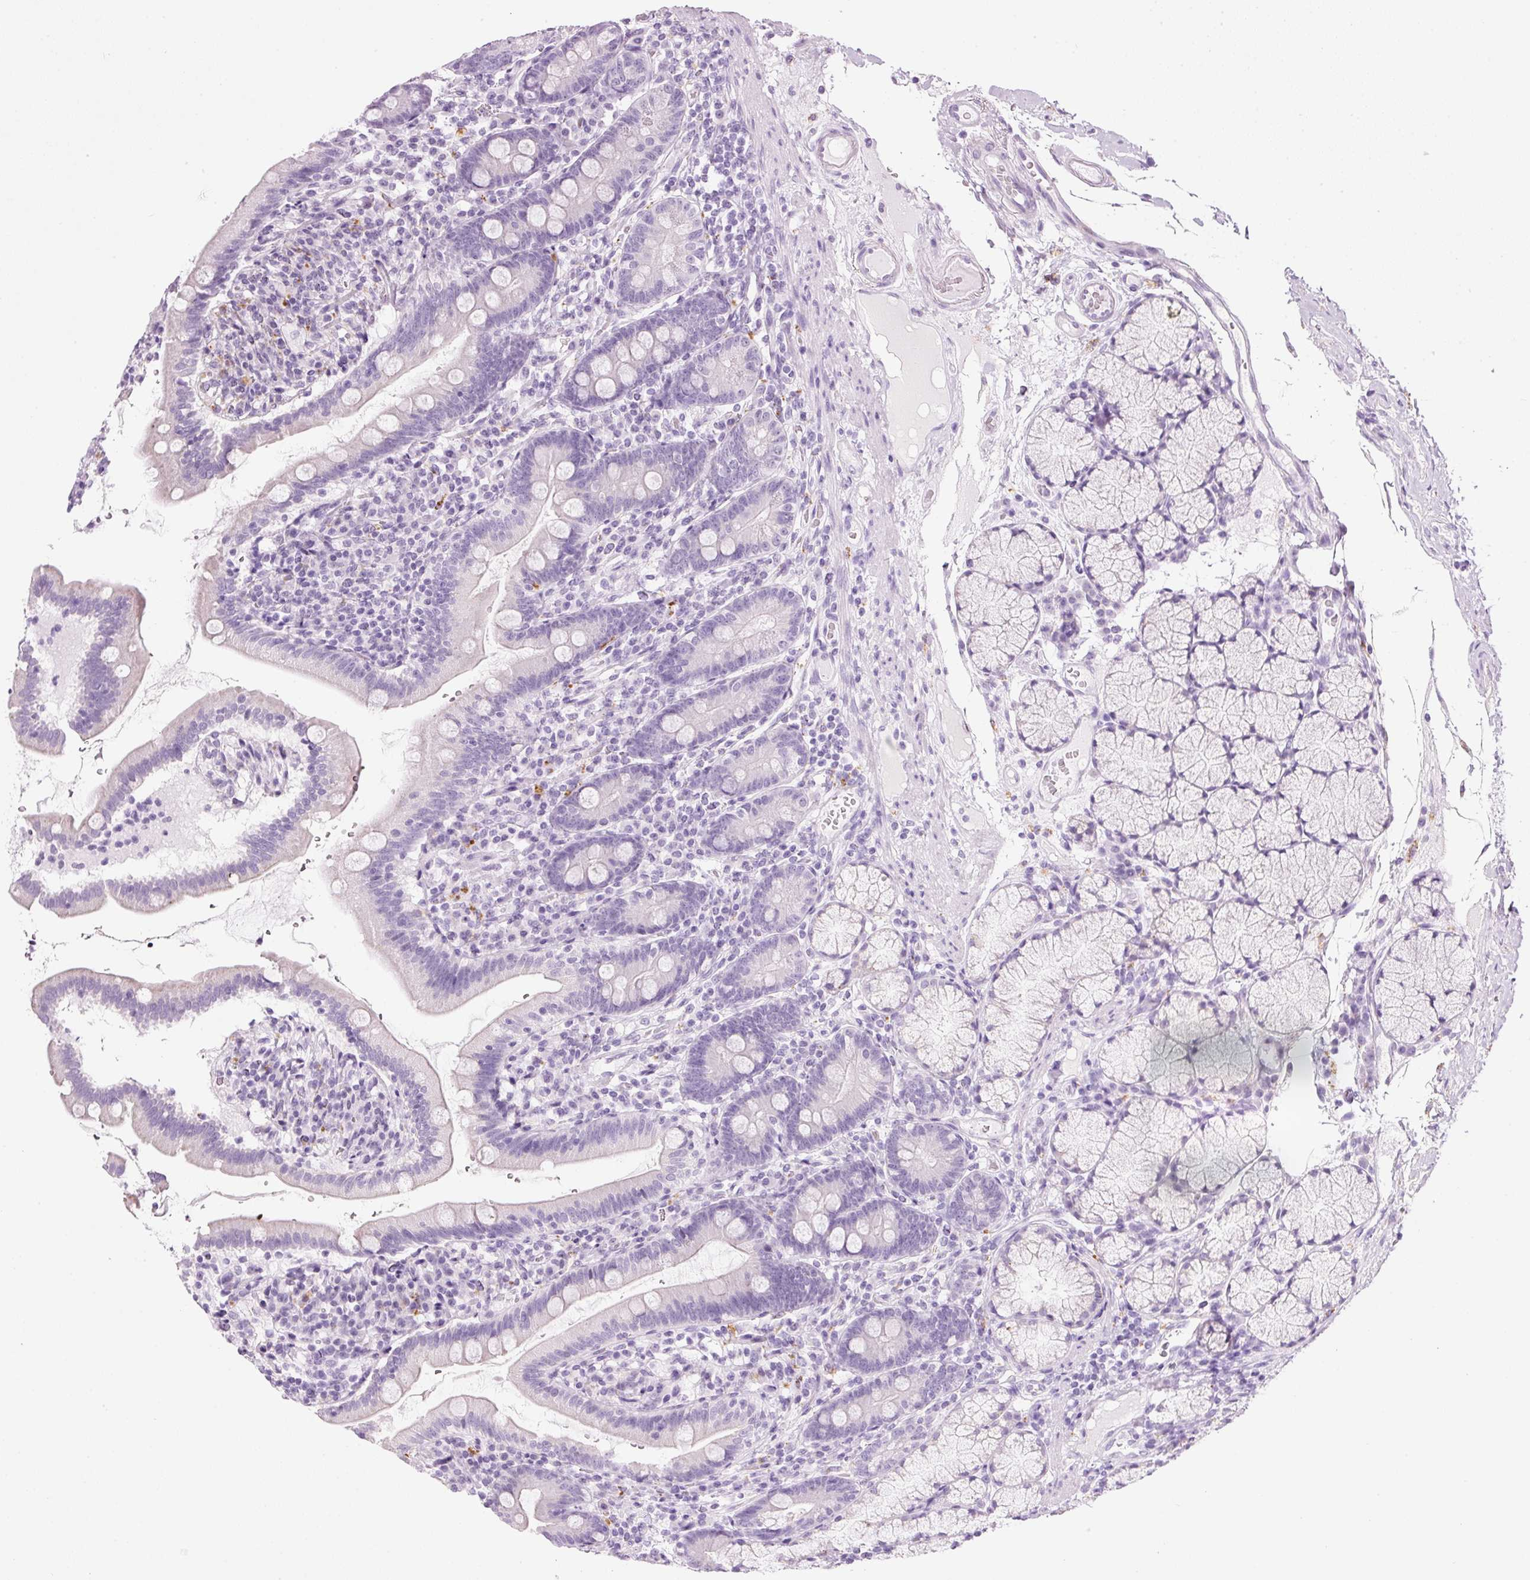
{"staining": {"intensity": "negative", "quantity": "none", "location": "none"}, "tissue": "duodenum", "cell_type": "Glandular cells", "image_type": "normal", "snomed": [{"axis": "morphology", "description": "Normal tissue, NOS"}, {"axis": "topography", "description": "Duodenum"}], "caption": "This image is of benign duodenum stained with immunohistochemistry (IHC) to label a protein in brown with the nuclei are counter-stained blue. There is no staining in glandular cells. The staining was performed using DAB to visualize the protein expression in brown, while the nuclei were stained in blue with hematoxylin (Magnification: 20x).", "gene": "ZNF639", "patient": {"sex": "female", "age": 67}}